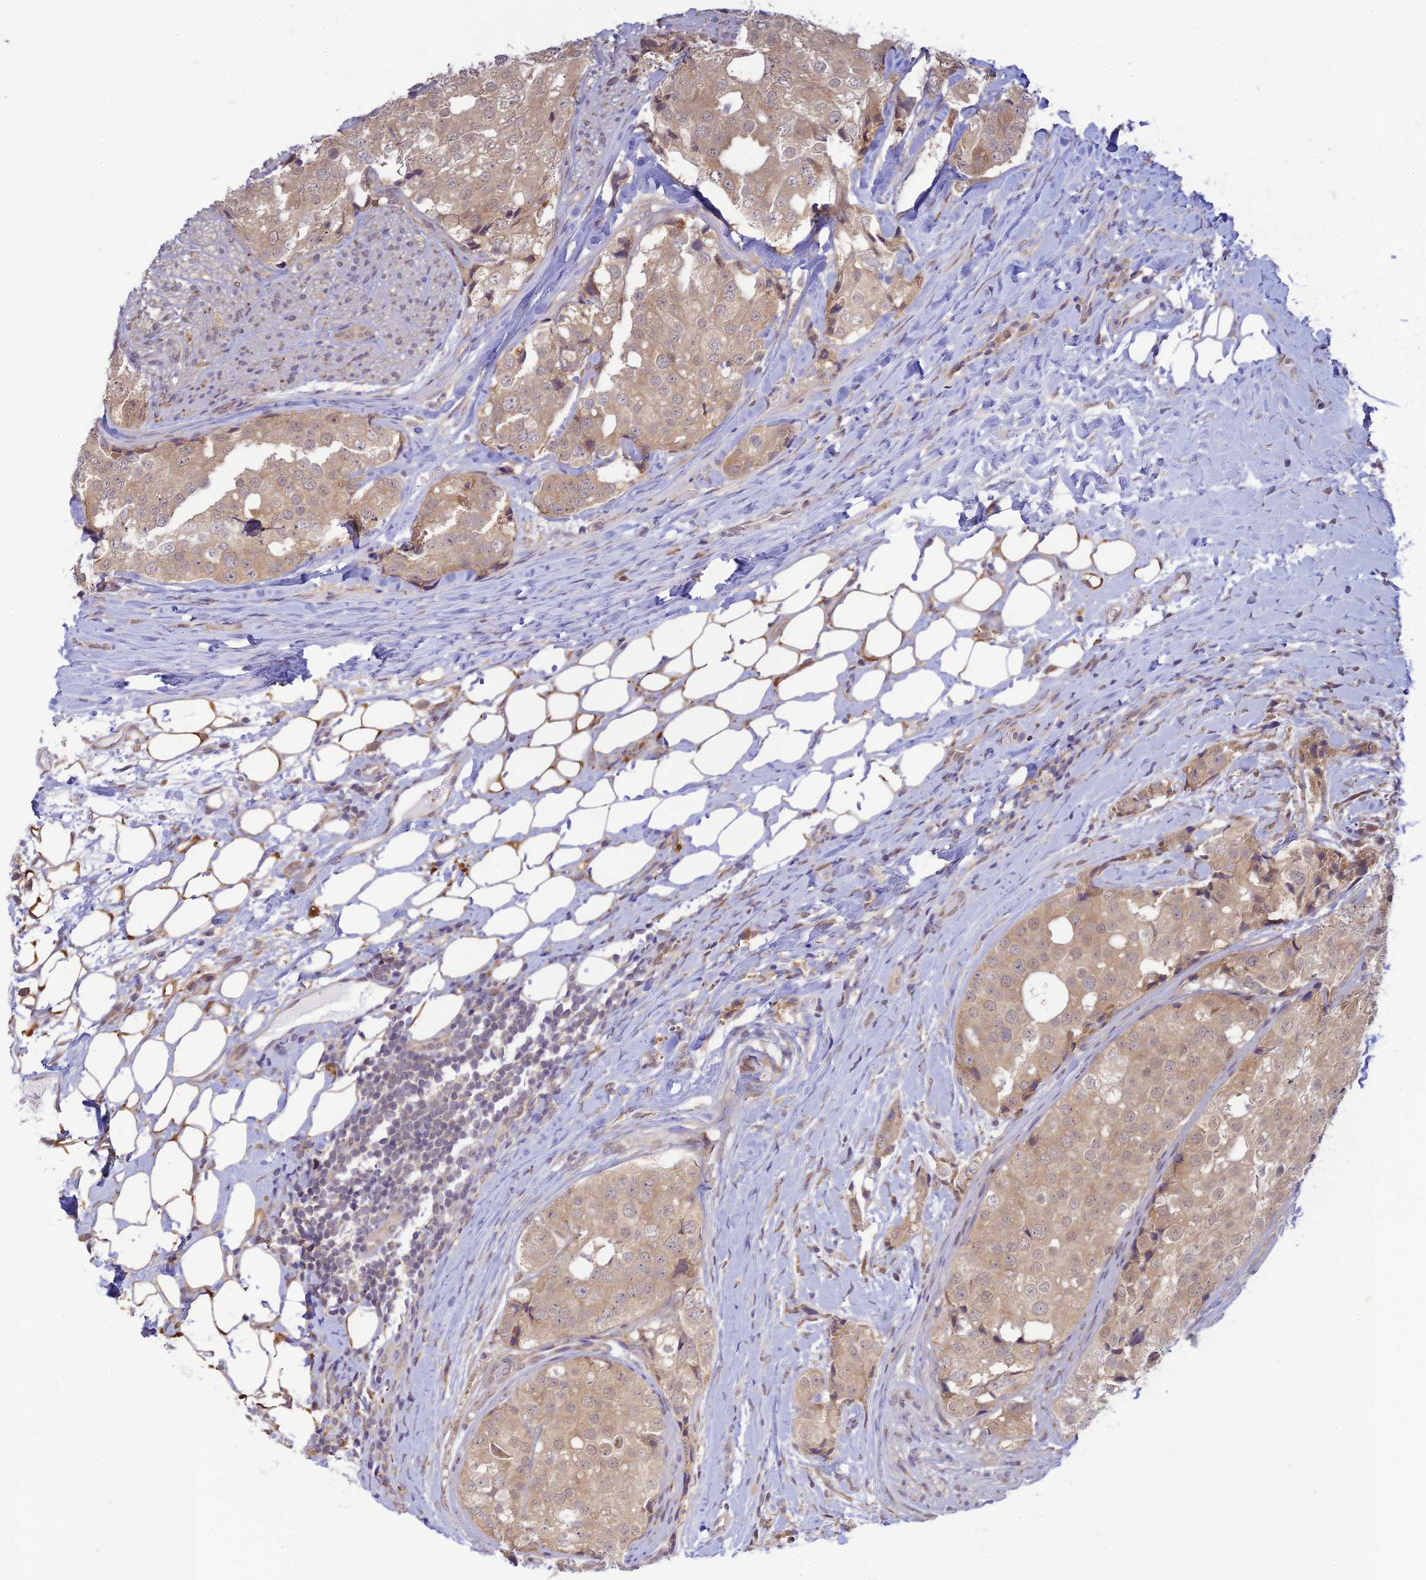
{"staining": {"intensity": "moderate", "quantity": "25%-75%", "location": "cytoplasmic/membranous,nuclear"}, "tissue": "prostate cancer", "cell_type": "Tumor cells", "image_type": "cancer", "snomed": [{"axis": "morphology", "description": "Adenocarcinoma, High grade"}, {"axis": "topography", "description": "Prostate"}], "caption": "This image displays prostate cancer stained with IHC to label a protein in brown. The cytoplasmic/membranous and nuclear of tumor cells show moderate positivity for the protein. Nuclei are counter-stained blue.", "gene": "SKIC8", "patient": {"sex": "male", "age": 49}}